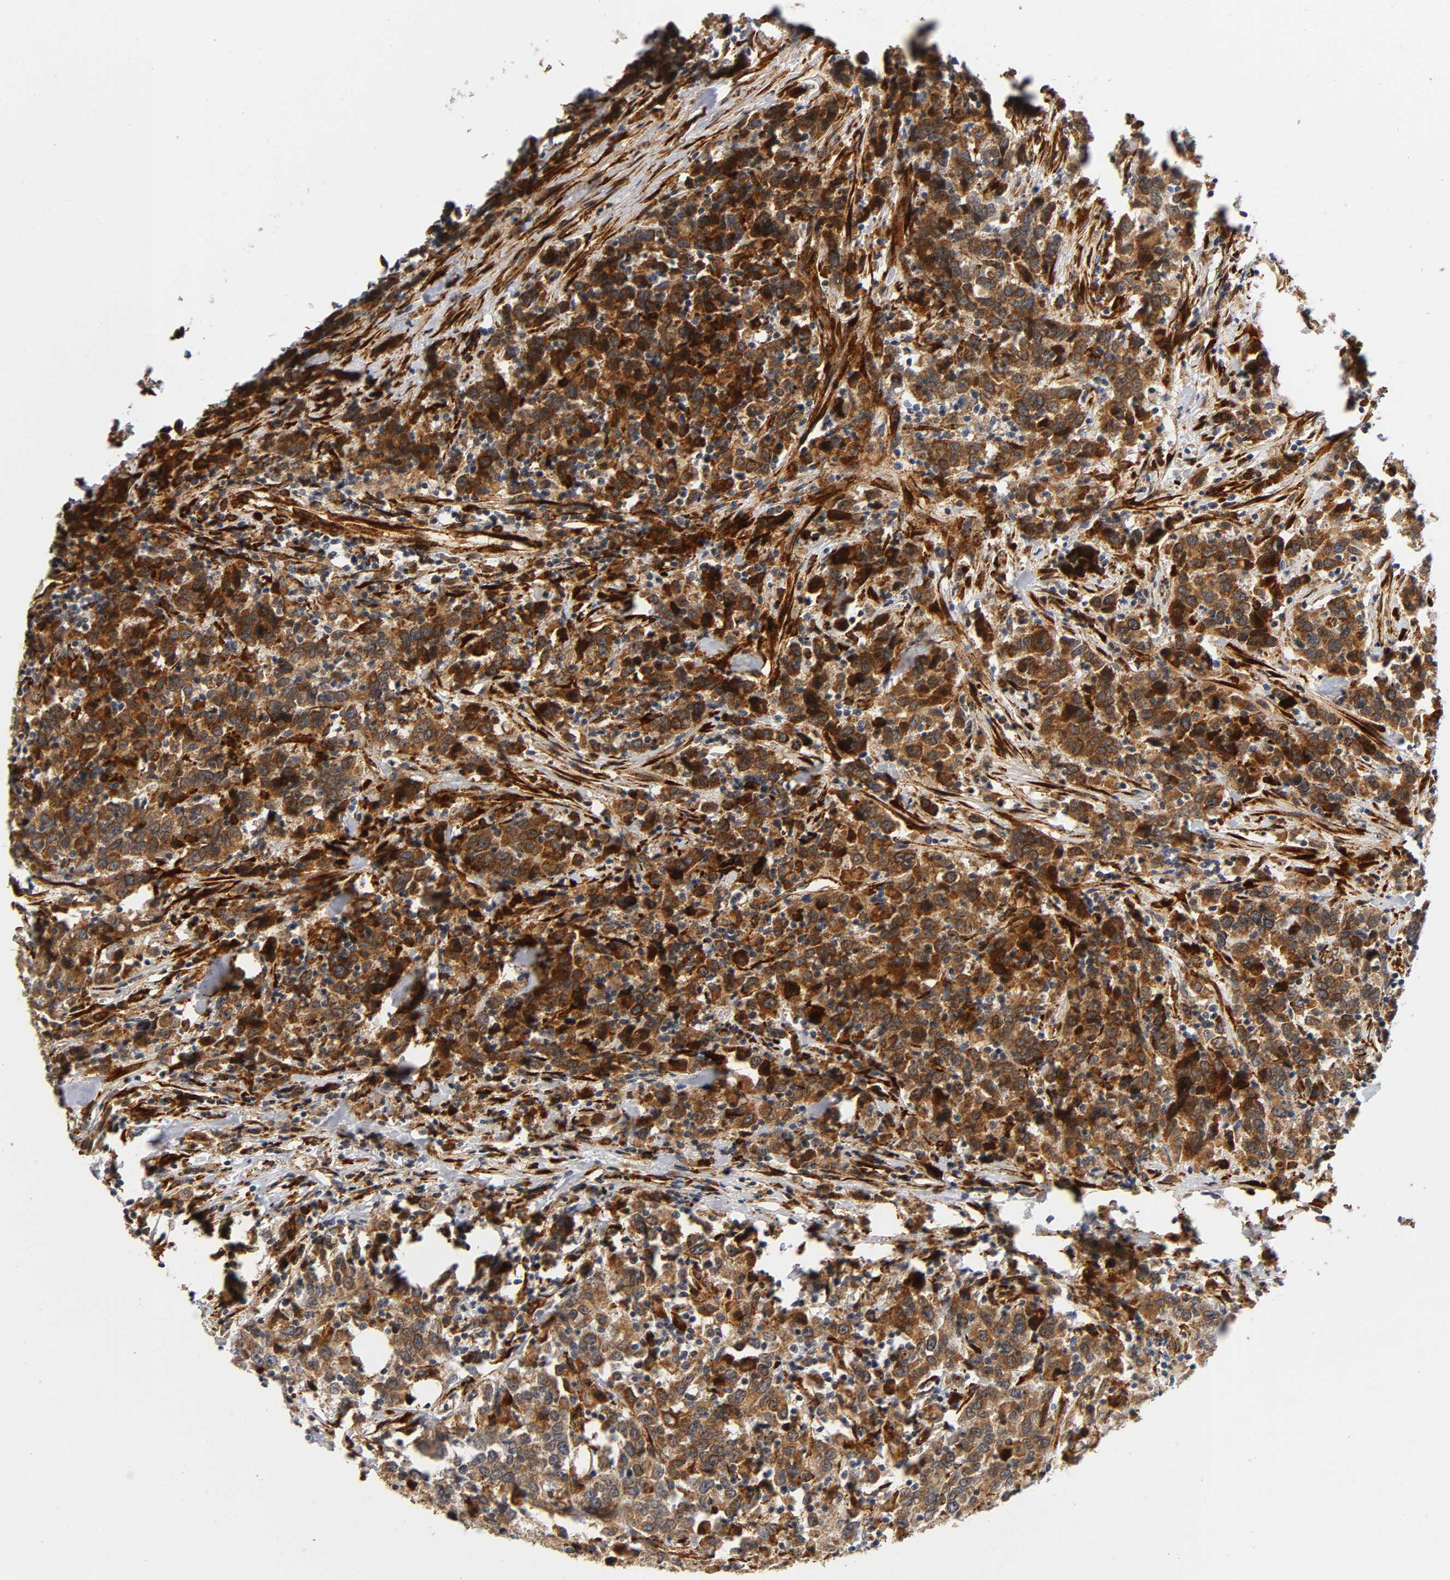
{"staining": {"intensity": "strong", "quantity": ">75%", "location": "cytoplasmic/membranous"}, "tissue": "urothelial cancer", "cell_type": "Tumor cells", "image_type": "cancer", "snomed": [{"axis": "morphology", "description": "Urothelial carcinoma, High grade"}, {"axis": "topography", "description": "Urinary bladder"}], "caption": "Protein staining shows strong cytoplasmic/membranous expression in approximately >75% of tumor cells in urothelial cancer. (DAB (3,3'-diaminobenzidine) IHC with brightfield microscopy, high magnification).", "gene": "SOS2", "patient": {"sex": "male", "age": 61}}